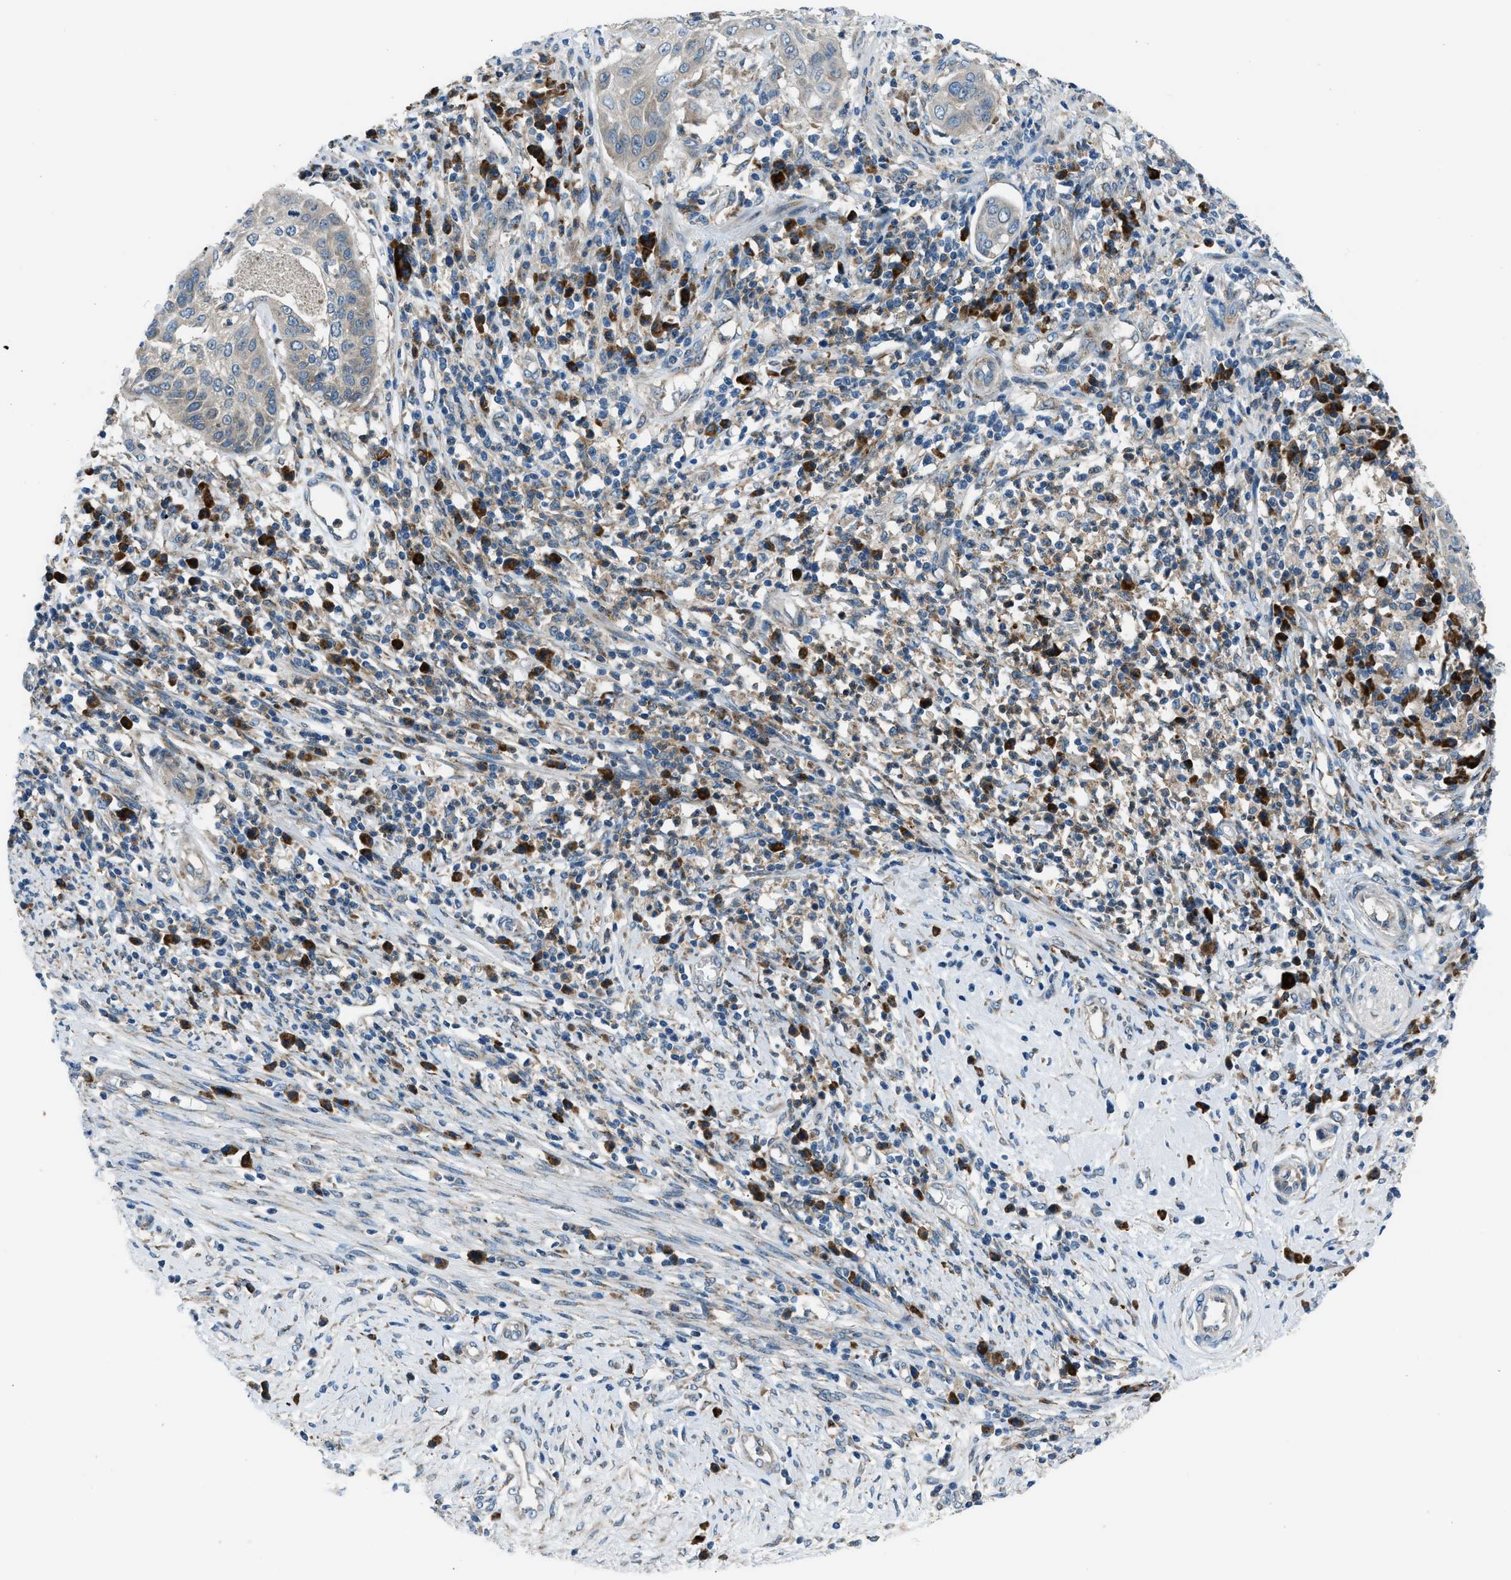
{"staining": {"intensity": "negative", "quantity": "none", "location": "none"}, "tissue": "cervical cancer", "cell_type": "Tumor cells", "image_type": "cancer", "snomed": [{"axis": "morphology", "description": "Normal tissue, NOS"}, {"axis": "morphology", "description": "Squamous cell carcinoma, NOS"}, {"axis": "topography", "description": "Cervix"}], "caption": "Cervical cancer (squamous cell carcinoma) was stained to show a protein in brown. There is no significant expression in tumor cells.", "gene": "EDARADD", "patient": {"sex": "female", "age": 39}}